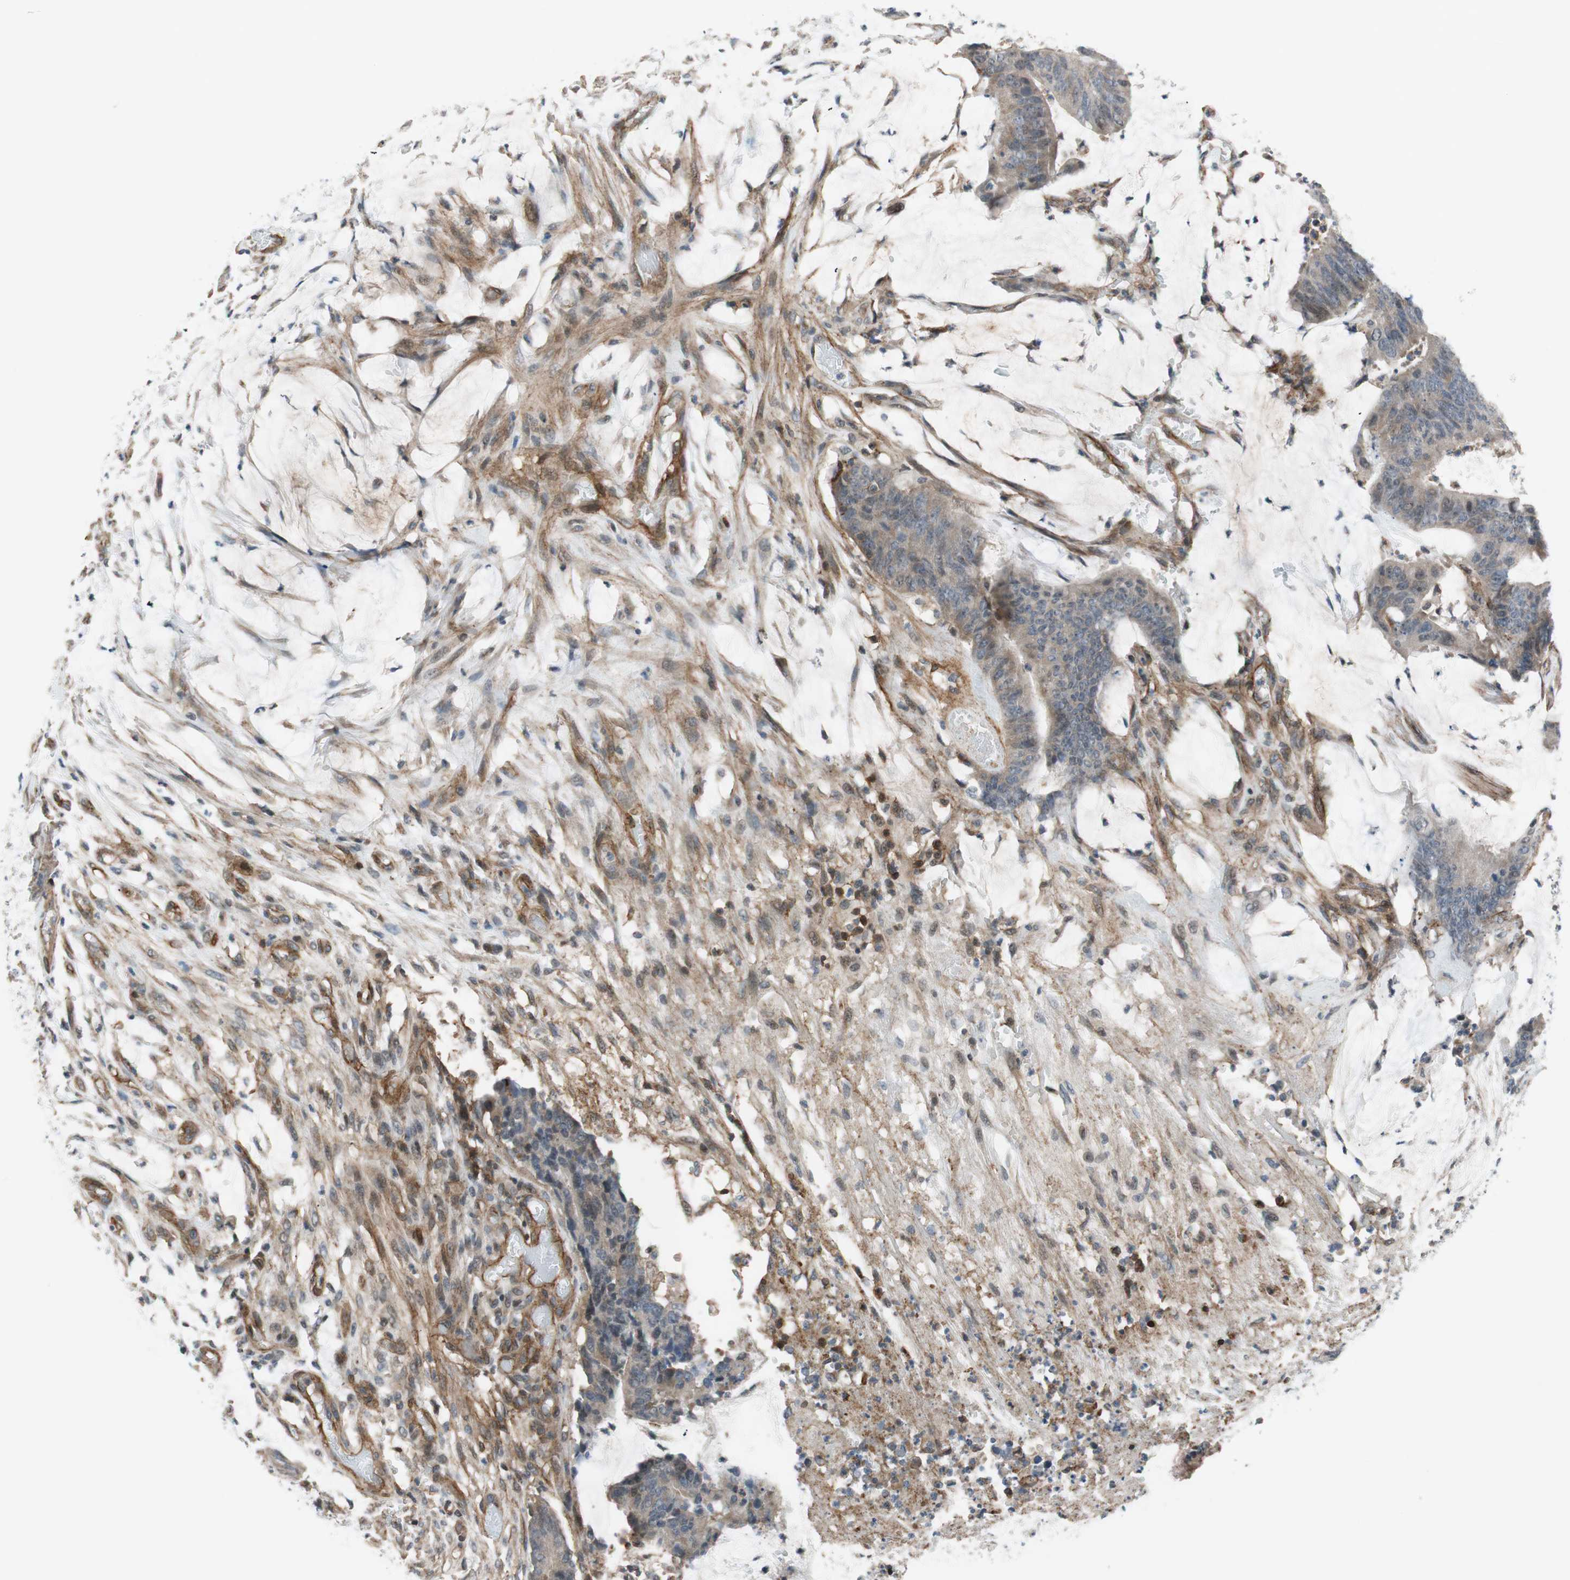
{"staining": {"intensity": "weak", "quantity": ">75%", "location": "cytoplasmic/membranous"}, "tissue": "colorectal cancer", "cell_type": "Tumor cells", "image_type": "cancer", "snomed": [{"axis": "morphology", "description": "Adenocarcinoma, NOS"}, {"axis": "topography", "description": "Rectum"}], "caption": "Colorectal adenocarcinoma stained with DAB immunohistochemistry (IHC) exhibits low levels of weak cytoplasmic/membranous staining in approximately >75% of tumor cells.", "gene": "GRHL1", "patient": {"sex": "female", "age": 66}}